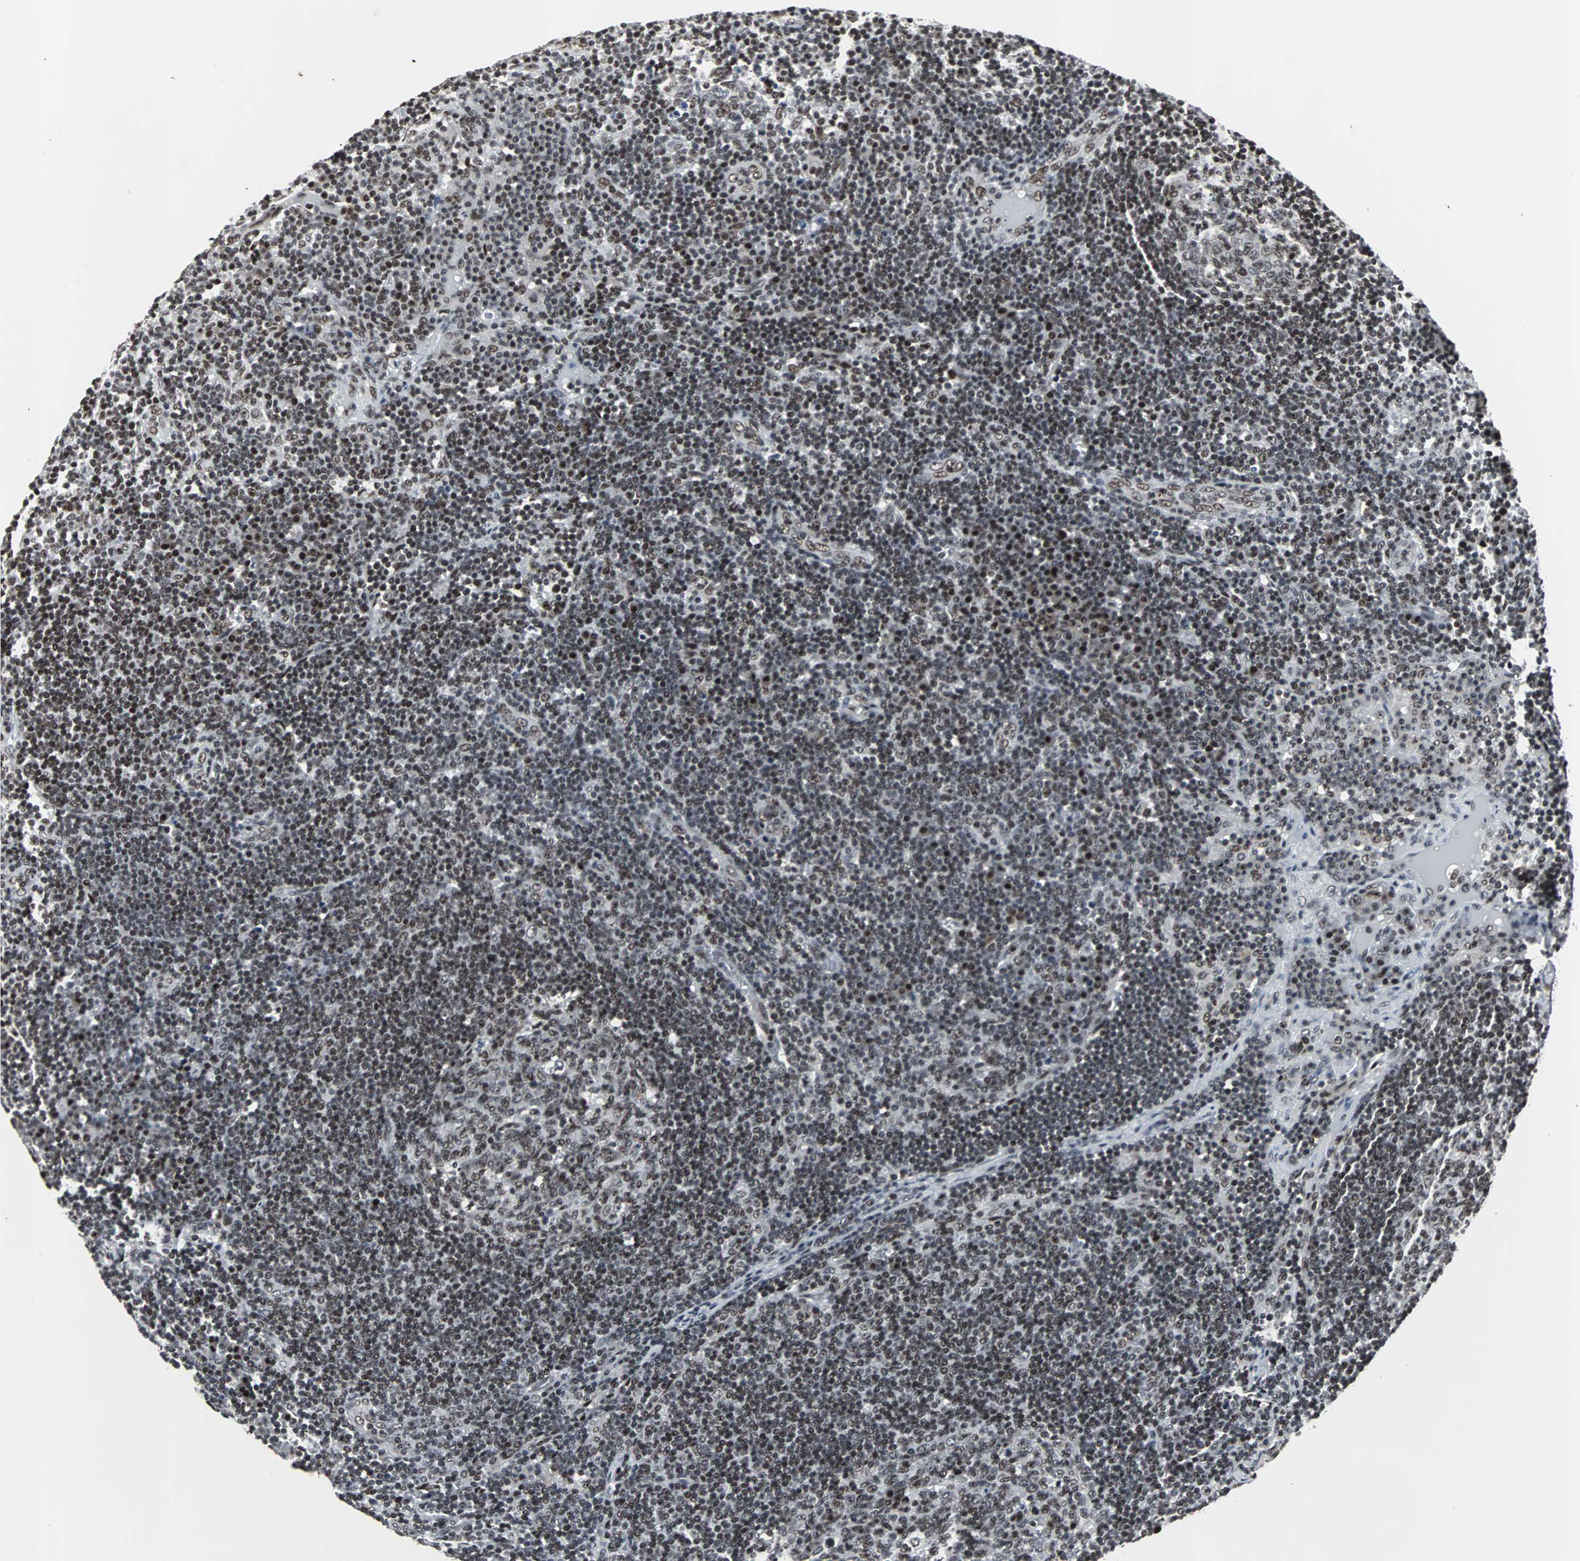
{"staining": {"intensity": "moderate", "quantity": "25%-75%", "location": "nuclear"}, "tissue": "lymph node", "cell_type": "Germinal center cells", "image_type": "normal", "snomed": [{"axis": "morphology", "description": "Normal tissue, NOS"}, {"axis": "morphology", "description": "Squamous cell carcinoma, metastatic, NOS"}, {"axis": "topography", "description": "Lymph node"}], "caption": "Immunohistochemistry histopathology image of benign lymph node: human lymph node stained using immunohistochemistry (IHC) reveals medium levels of moderate protein expression localized specifically in the nuclear of germinal center cells, appearing as a nuclear brown color.", "gene": "PNKP", "patient": {"sex": "female", "age": 53}}